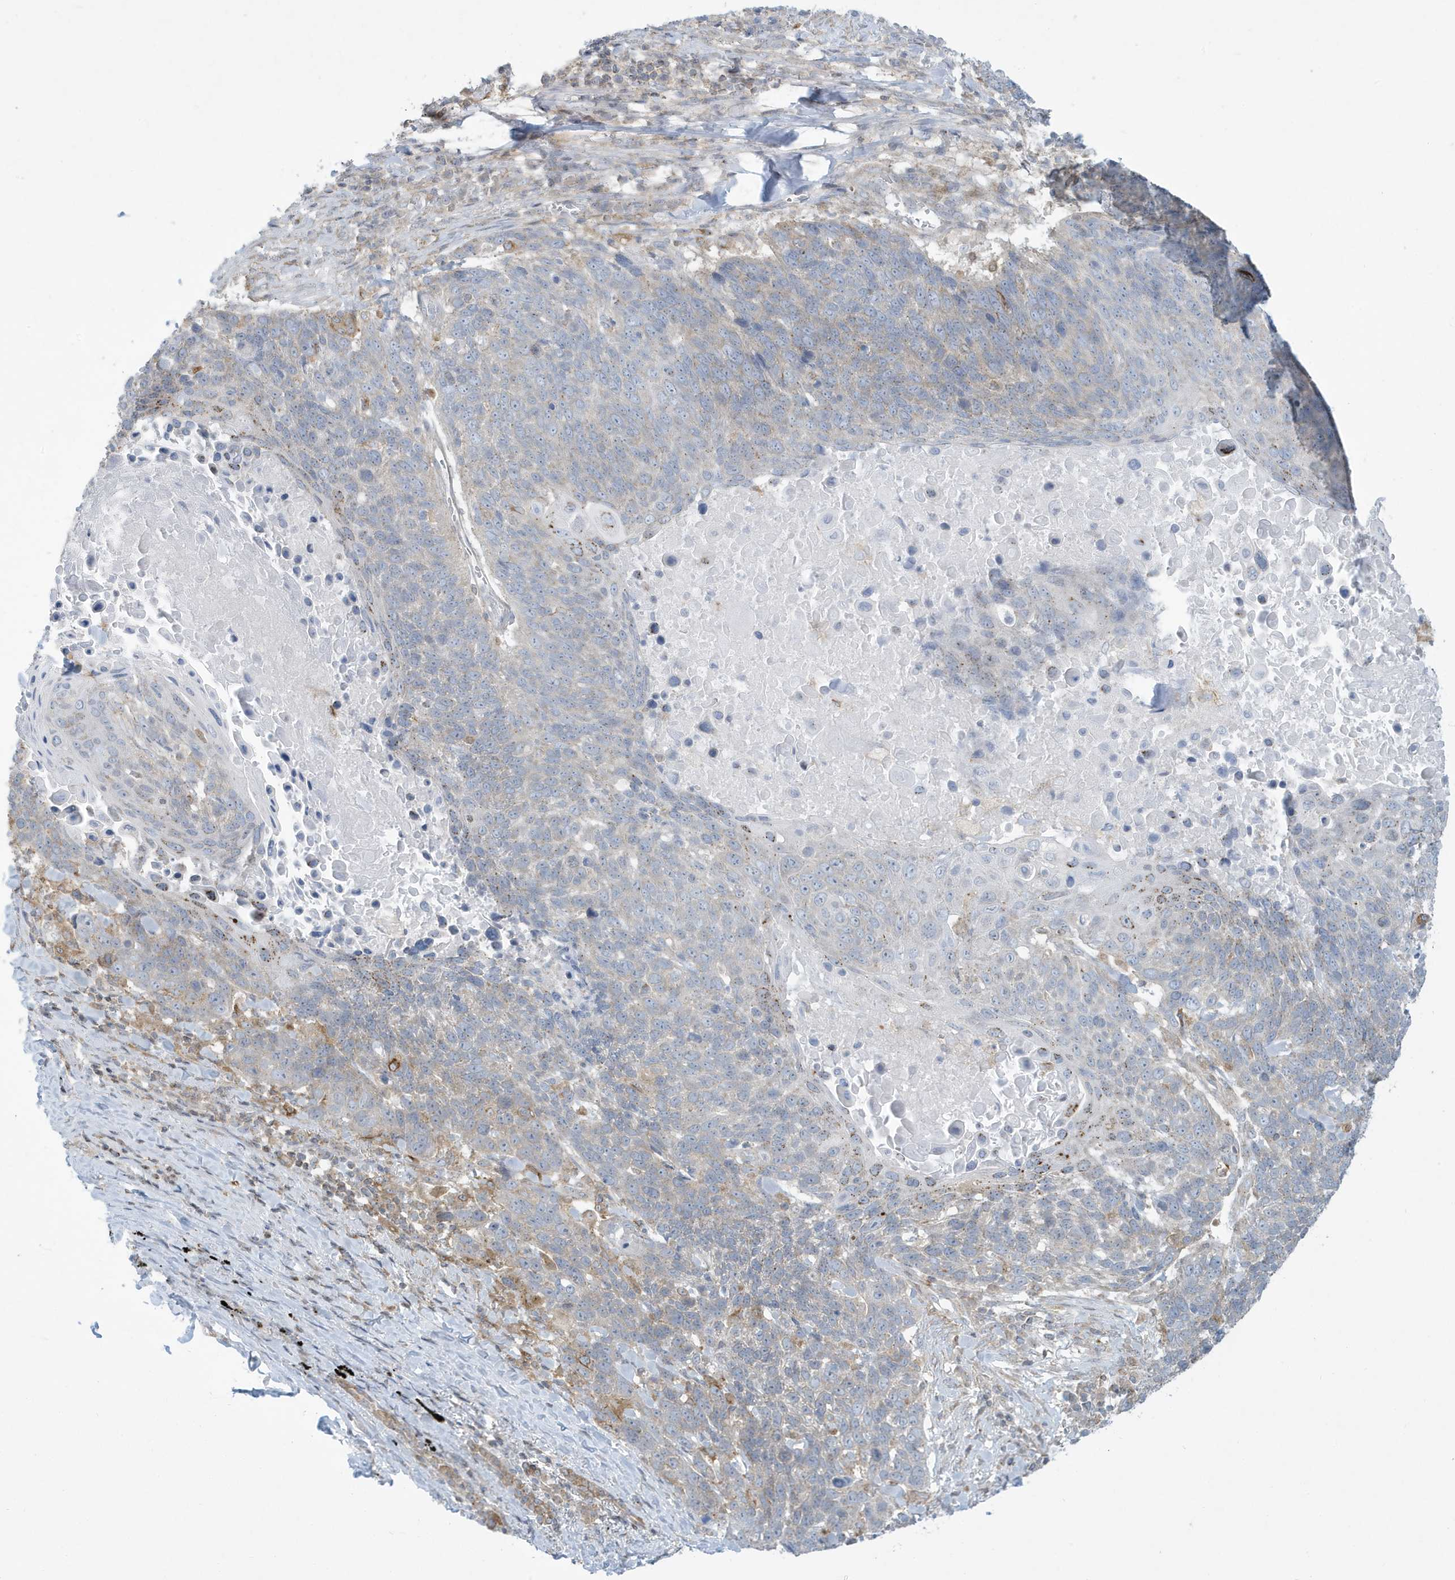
{"staining": {"intensity": "moderate", "quantity": "<25%", "location": "cytoplasmic/membranous"}, "tissue": "lung cancer", "cell_type": "Tumor cells", "image_type": "cancer", "snomed": [{"axis": "morphology", "description": "Squamous cell carcinoma, NOS"}, {"axis": "topography", "description": "Lung"}], "caption": "Protein staining demonstrates moderate cytoplasmic/membranous positivity in approximately <25% of tumor cells in lung cancer (squamous cell carcinoma).", "gene": "SLAMF9", "patient": {"sex": "male", "age": 66}}